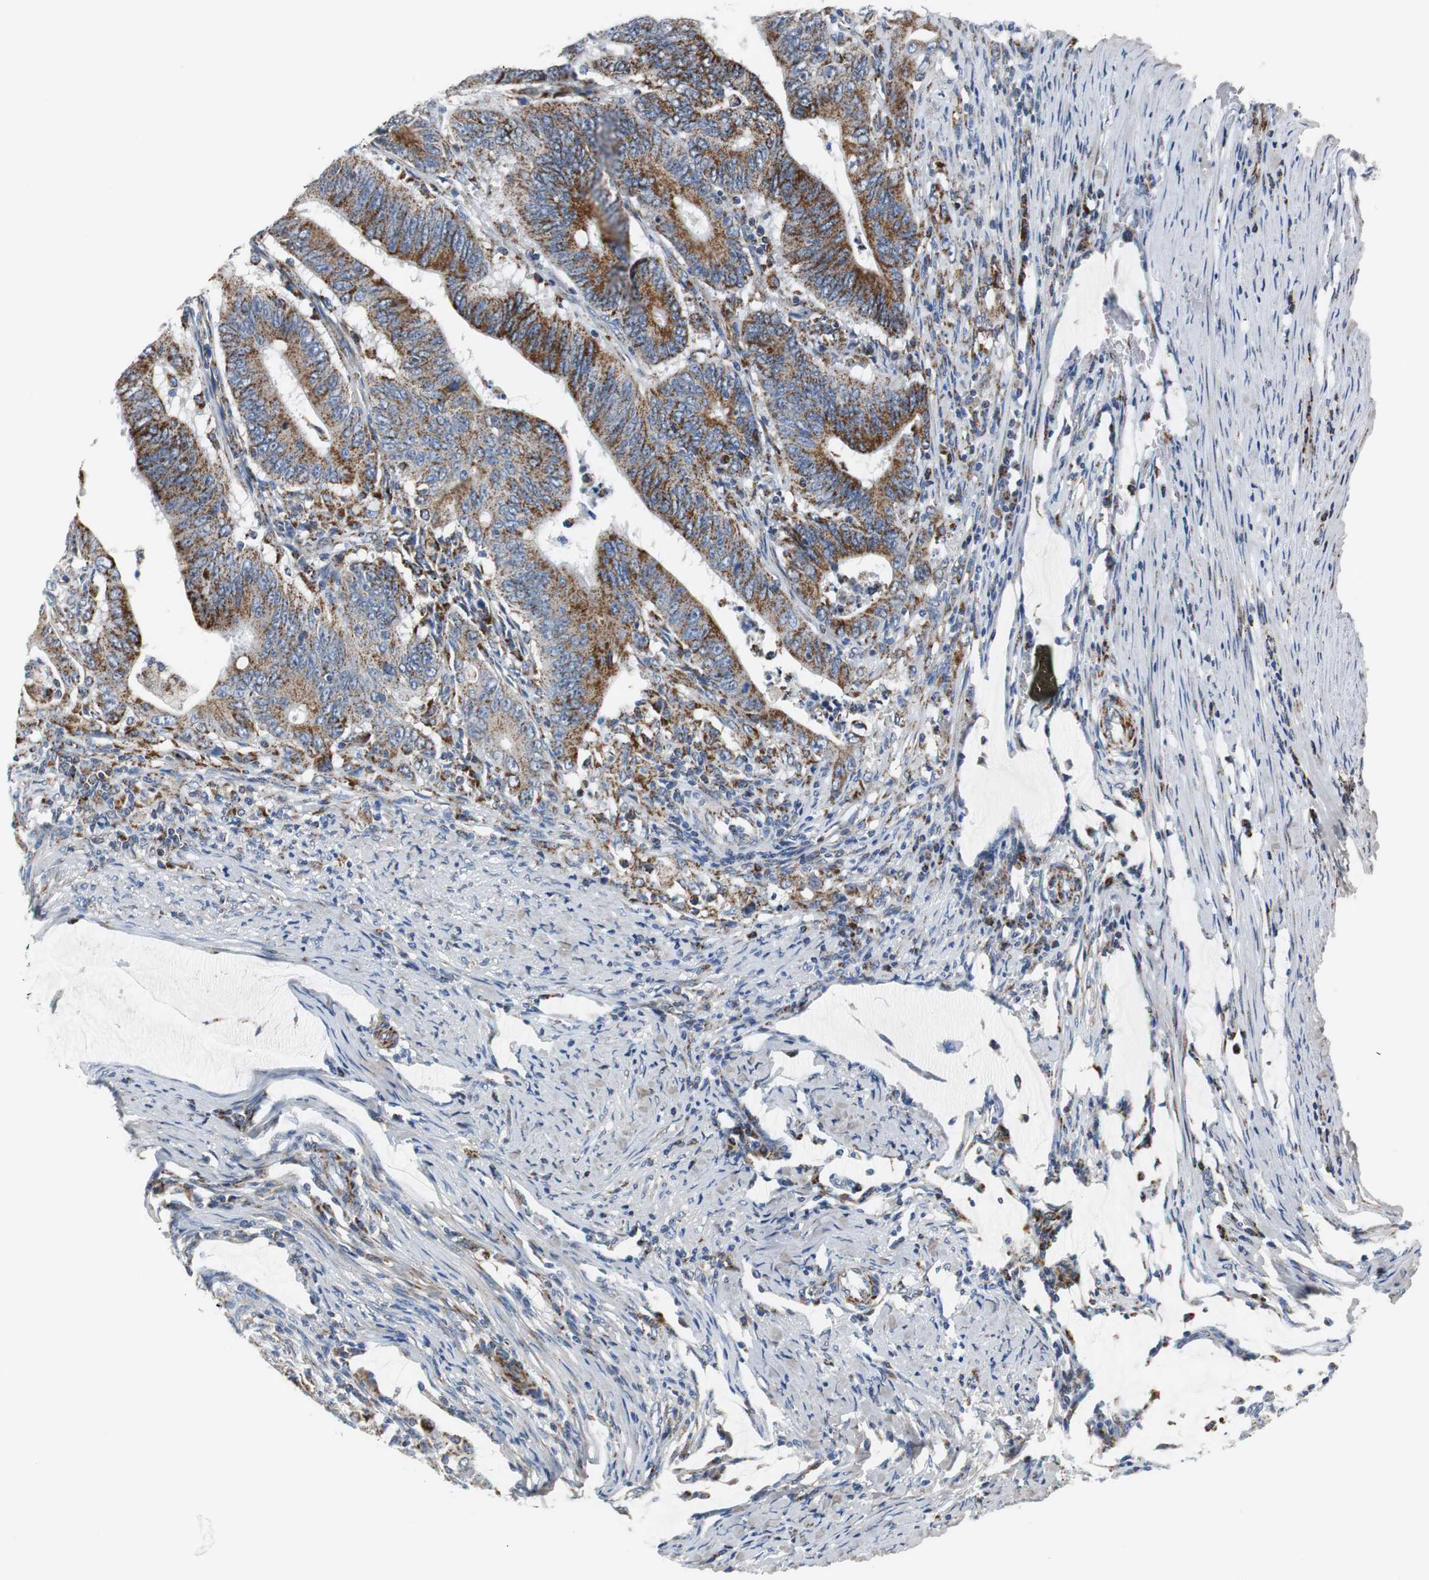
{"staining": {"intensity": "strong", "quantity": ">75%", "location": "cytoplasmic/membranous"}, "tissue": "colorectal cancer", "cell_type": "Tumor cells", "image_type": "cancer", "snomed": [{"axis": "morphology", "description": "Adenocarcinoma, NOS"}, {"axis": "topography", "description": "Colon"}], "caption": "A histopathology image showing strong cytoplasmic/membranous staining in approximately >75% of tumor cells in colorectal cancer, as visualized by brown immunohistochemical staining.", "gene": "C1QTNF7", "patient": {"sex": "male", "age": 45}}